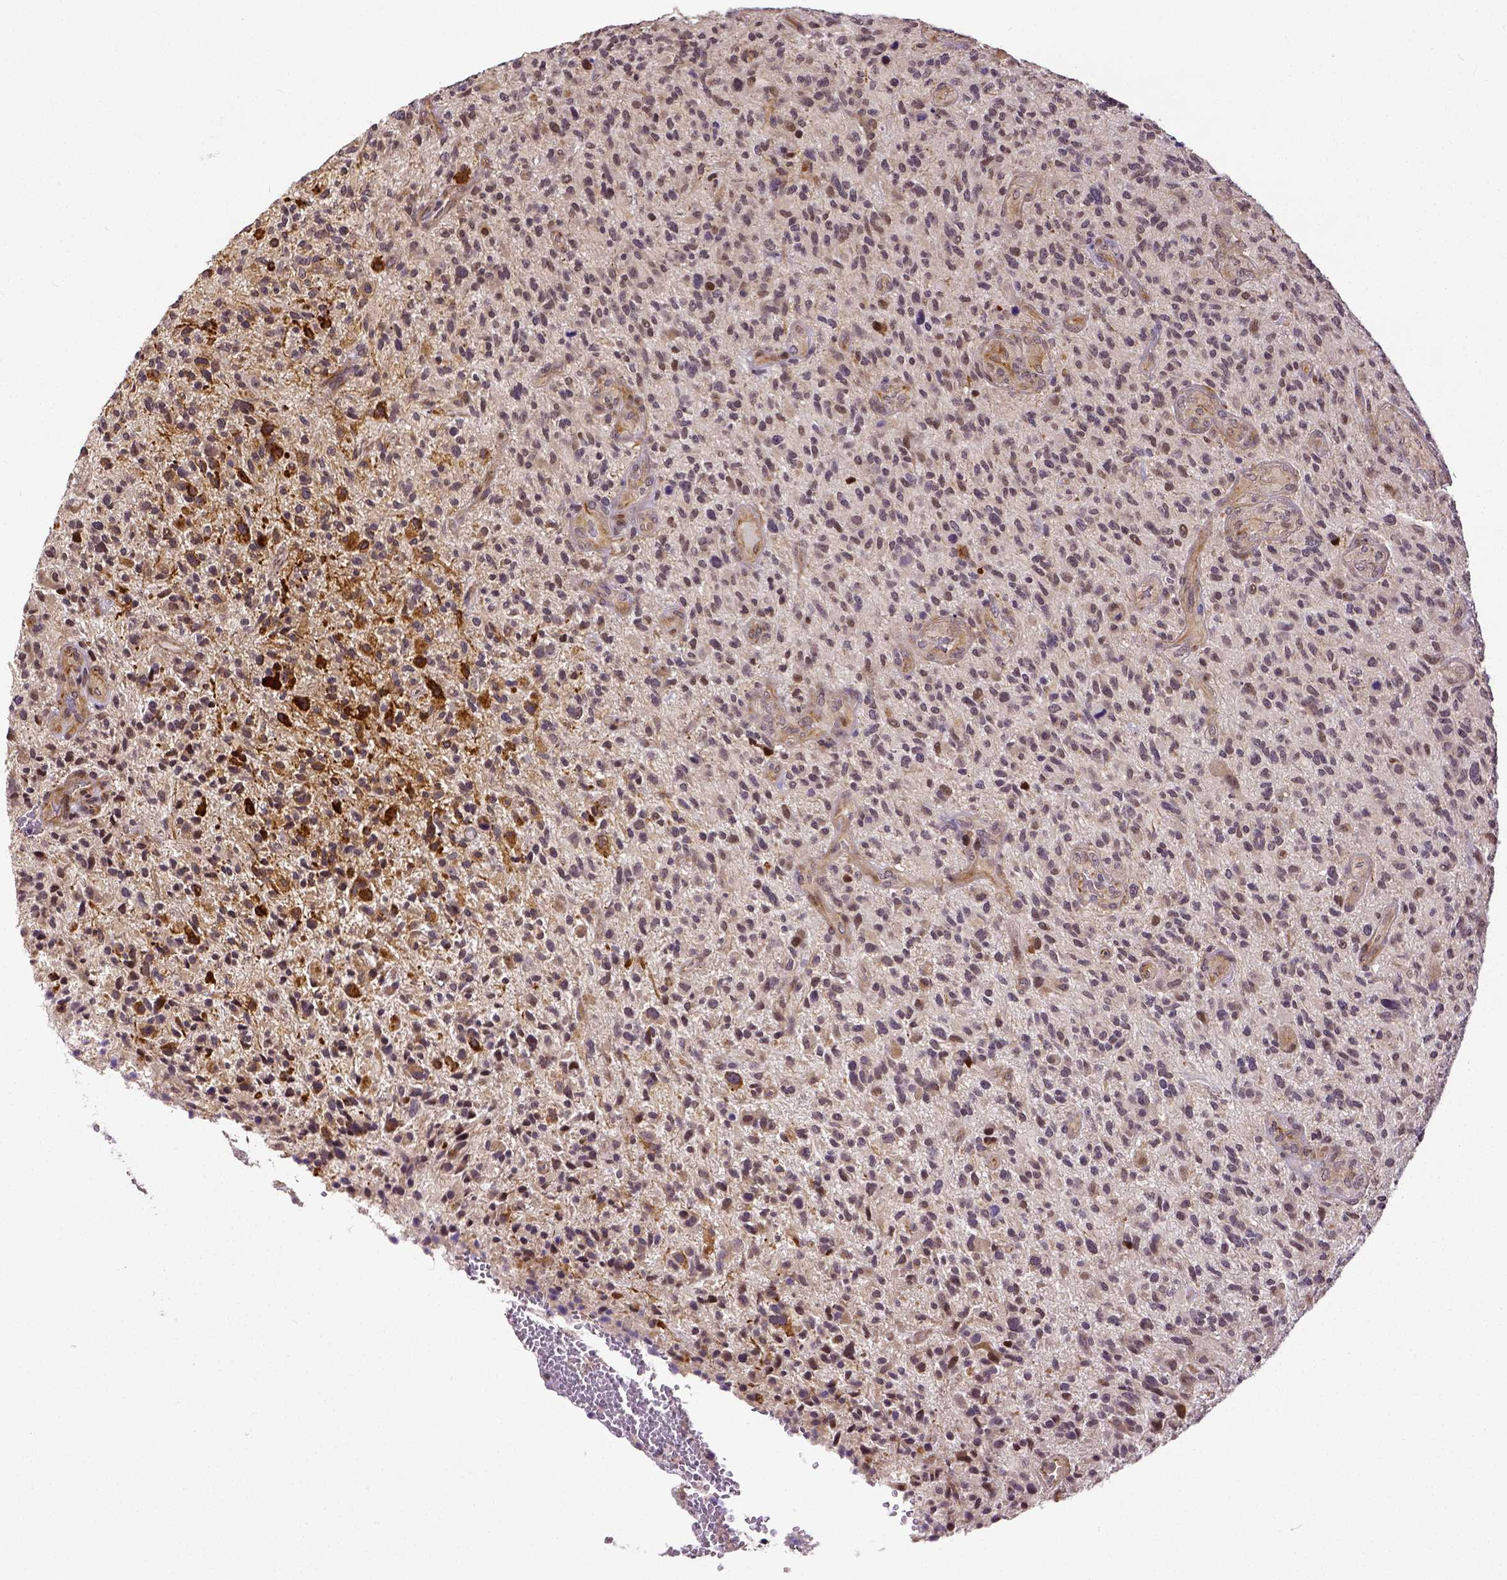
{"staining": {"intensity": "weak", "quantity": "25%-75%", "location": "cytoplasmic/membranous"}, "tissue": "glioma", "cell_type": "Tumor cells", "image_type": "cancer", "snomed": [{"axis": "morphology", "description": "Glioma, malignant, High grade"}, {"axis": "topography", "description": "Brain"}], "caption": "A brown stain shows weak cytoplasmic/membranous staining of a protein in glioma tumor cells.", "gene": "DICER1", "patient": {"sex": "male", "age": 47}}